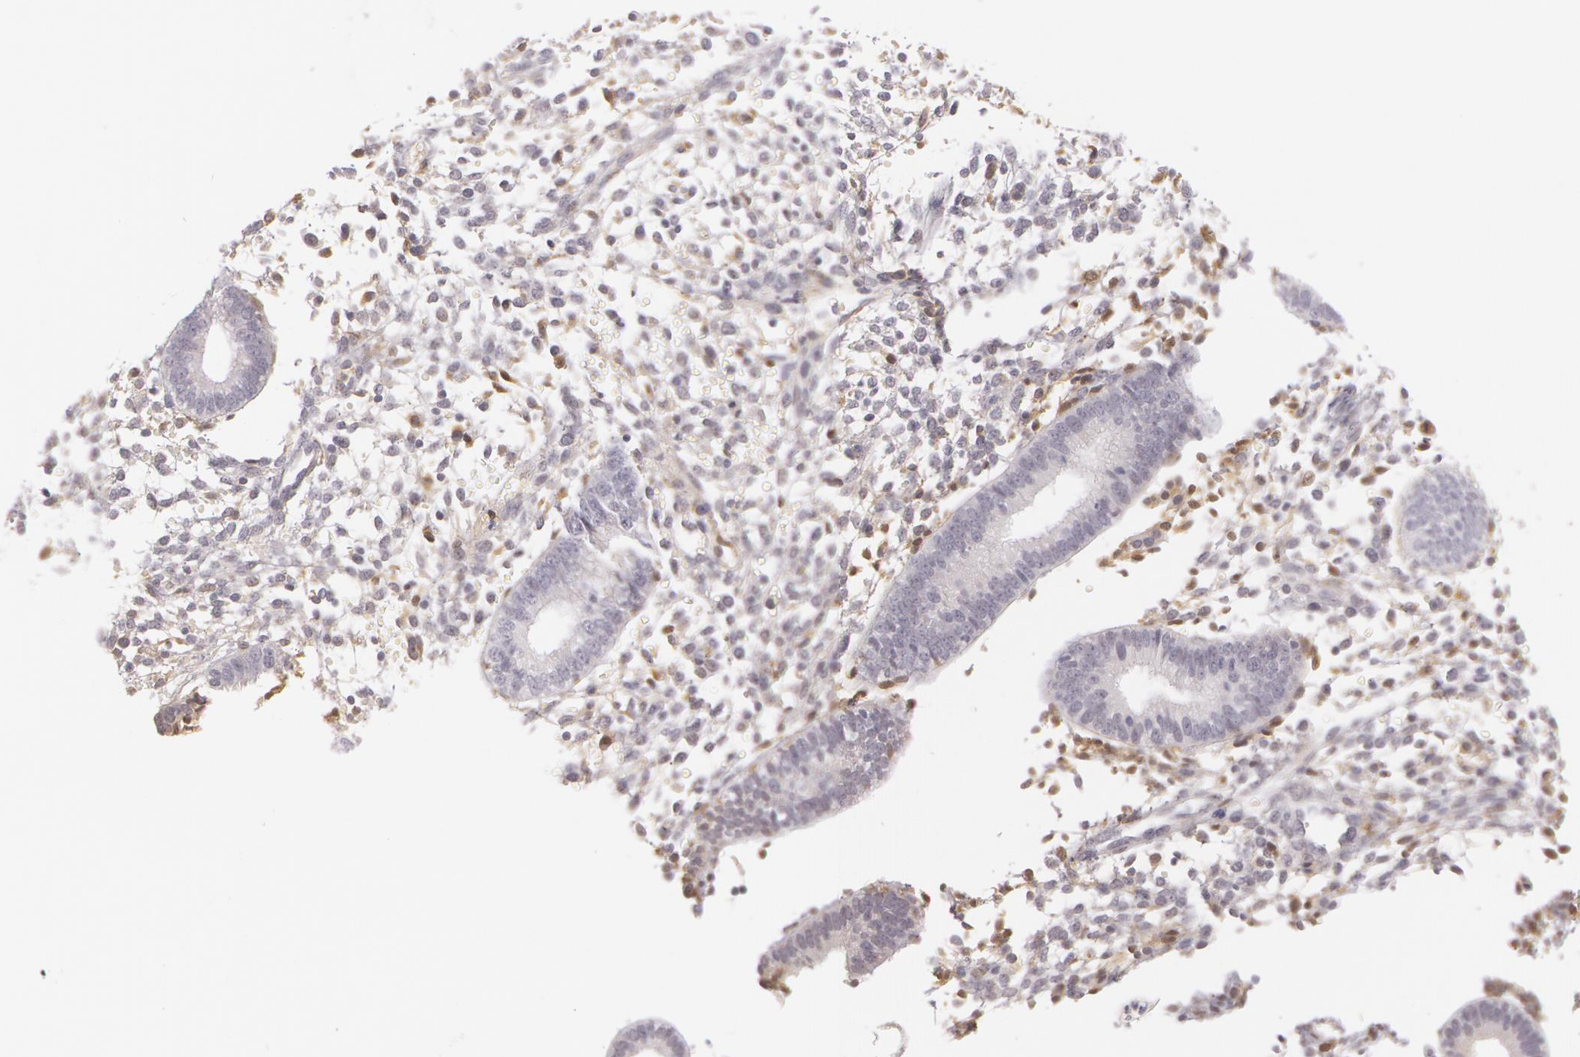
{"staining": {"intensity": "negative", "quantity": "none", "location": "none"}, "tissue": "endometrium", "cell_type": "Cells in endometrial stroma", "image_type": "normal", "snomed": [{"axis": "morphology", "description": "Normal tissue, NOS"}, {"axis": "topography", "description": "Endometrium"}], "caption": "Endometrium stained for a protein using immunohistochemistry (IHC) exhibits no staining cells in endometrial stroma.", "gene": "LBP", "patient": {"sex": "female", "age": 35}}